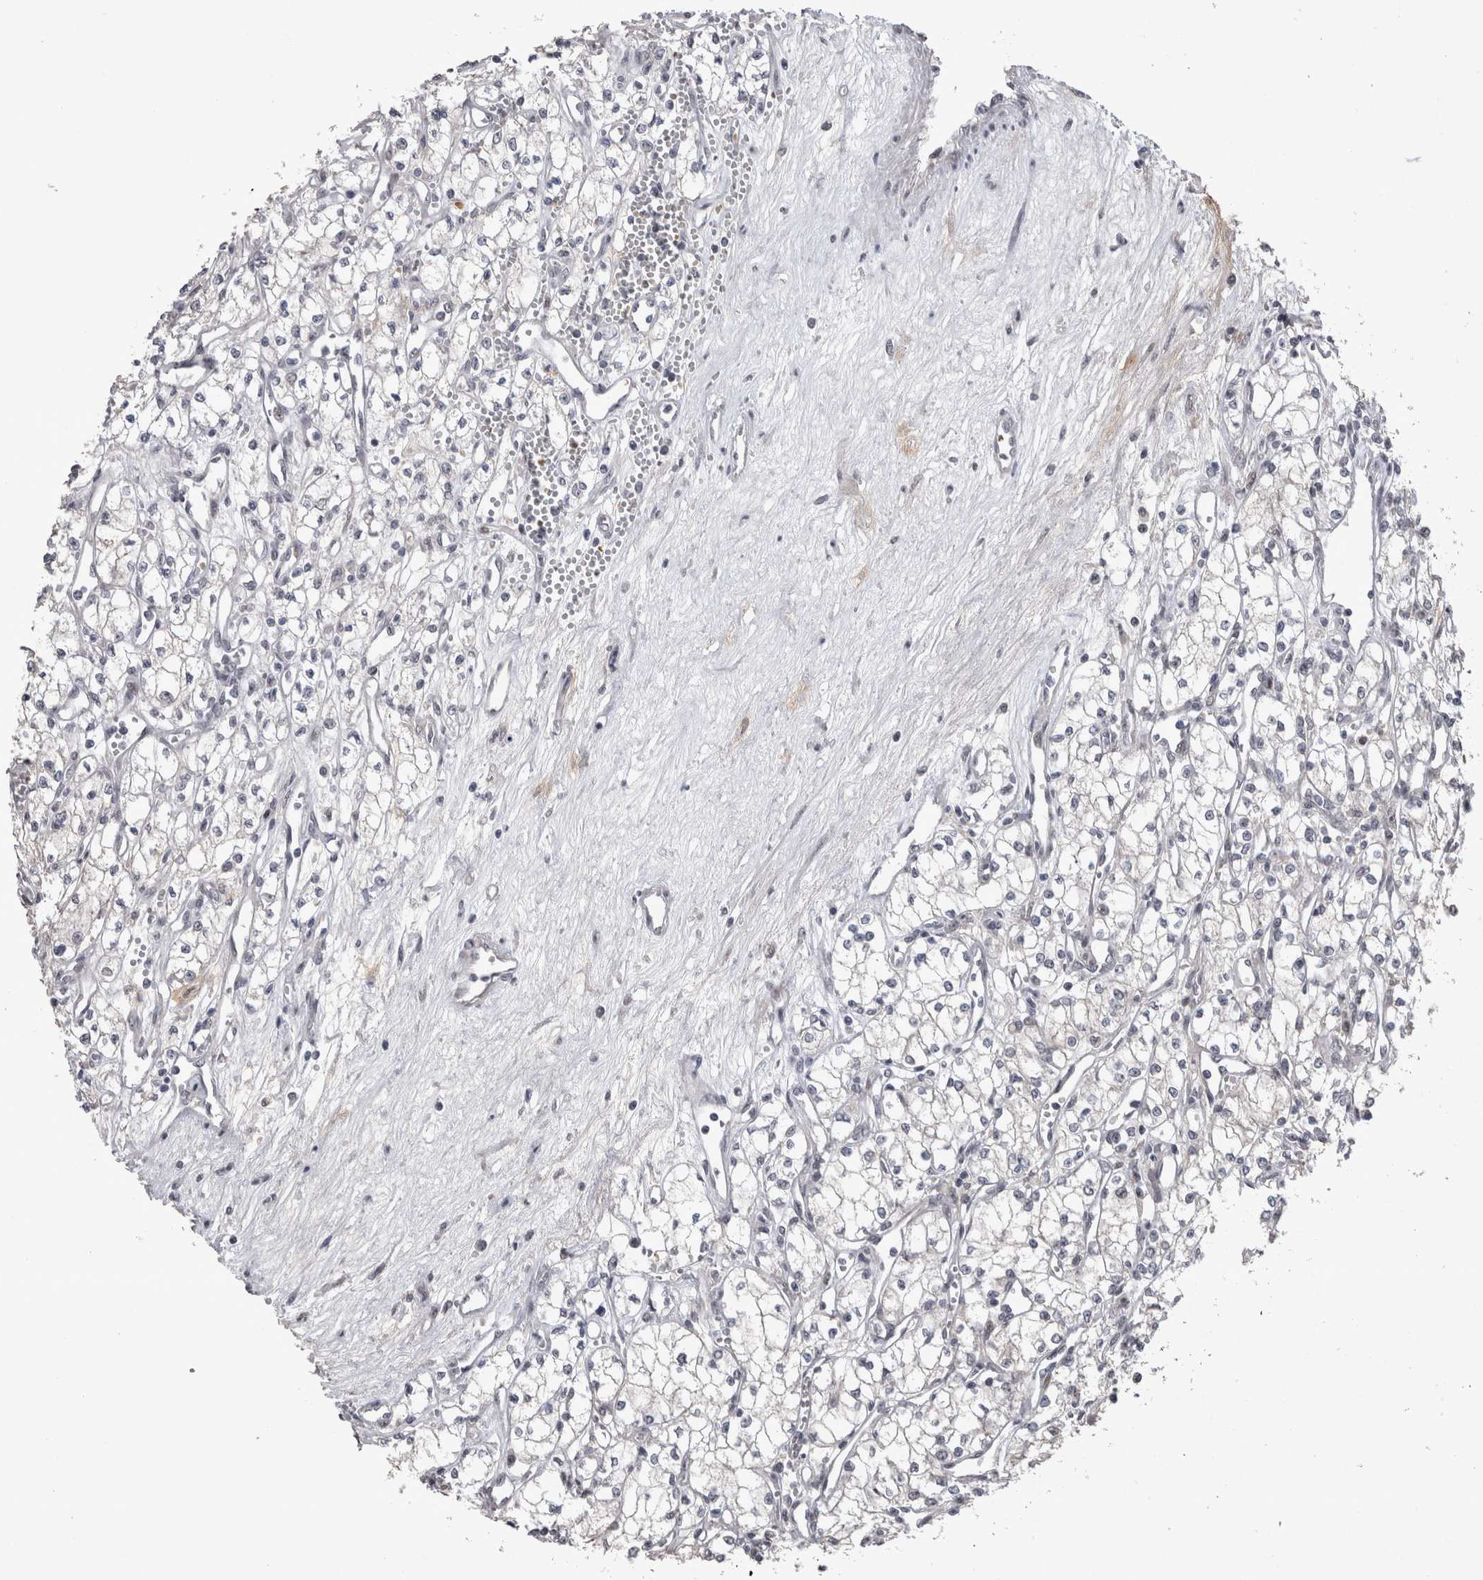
{"staining": {"intensity": "negative", "quantity": "none", "location": "none"}, "tissue": "renal cancer", "cell_type": "Tumor cells", "image_type": "cancer", "snomed": [{"axis": "morphology", "description": "Adenocarcinoma, NOS"}, {"axis": "topography", "description": "Kidney"}], "caption": "The image exhibits no significant expression in tumor cells of adenocarcinoma (renal).", "gene": "IFI44", "patient": {"sex": "male", "age": 59}}